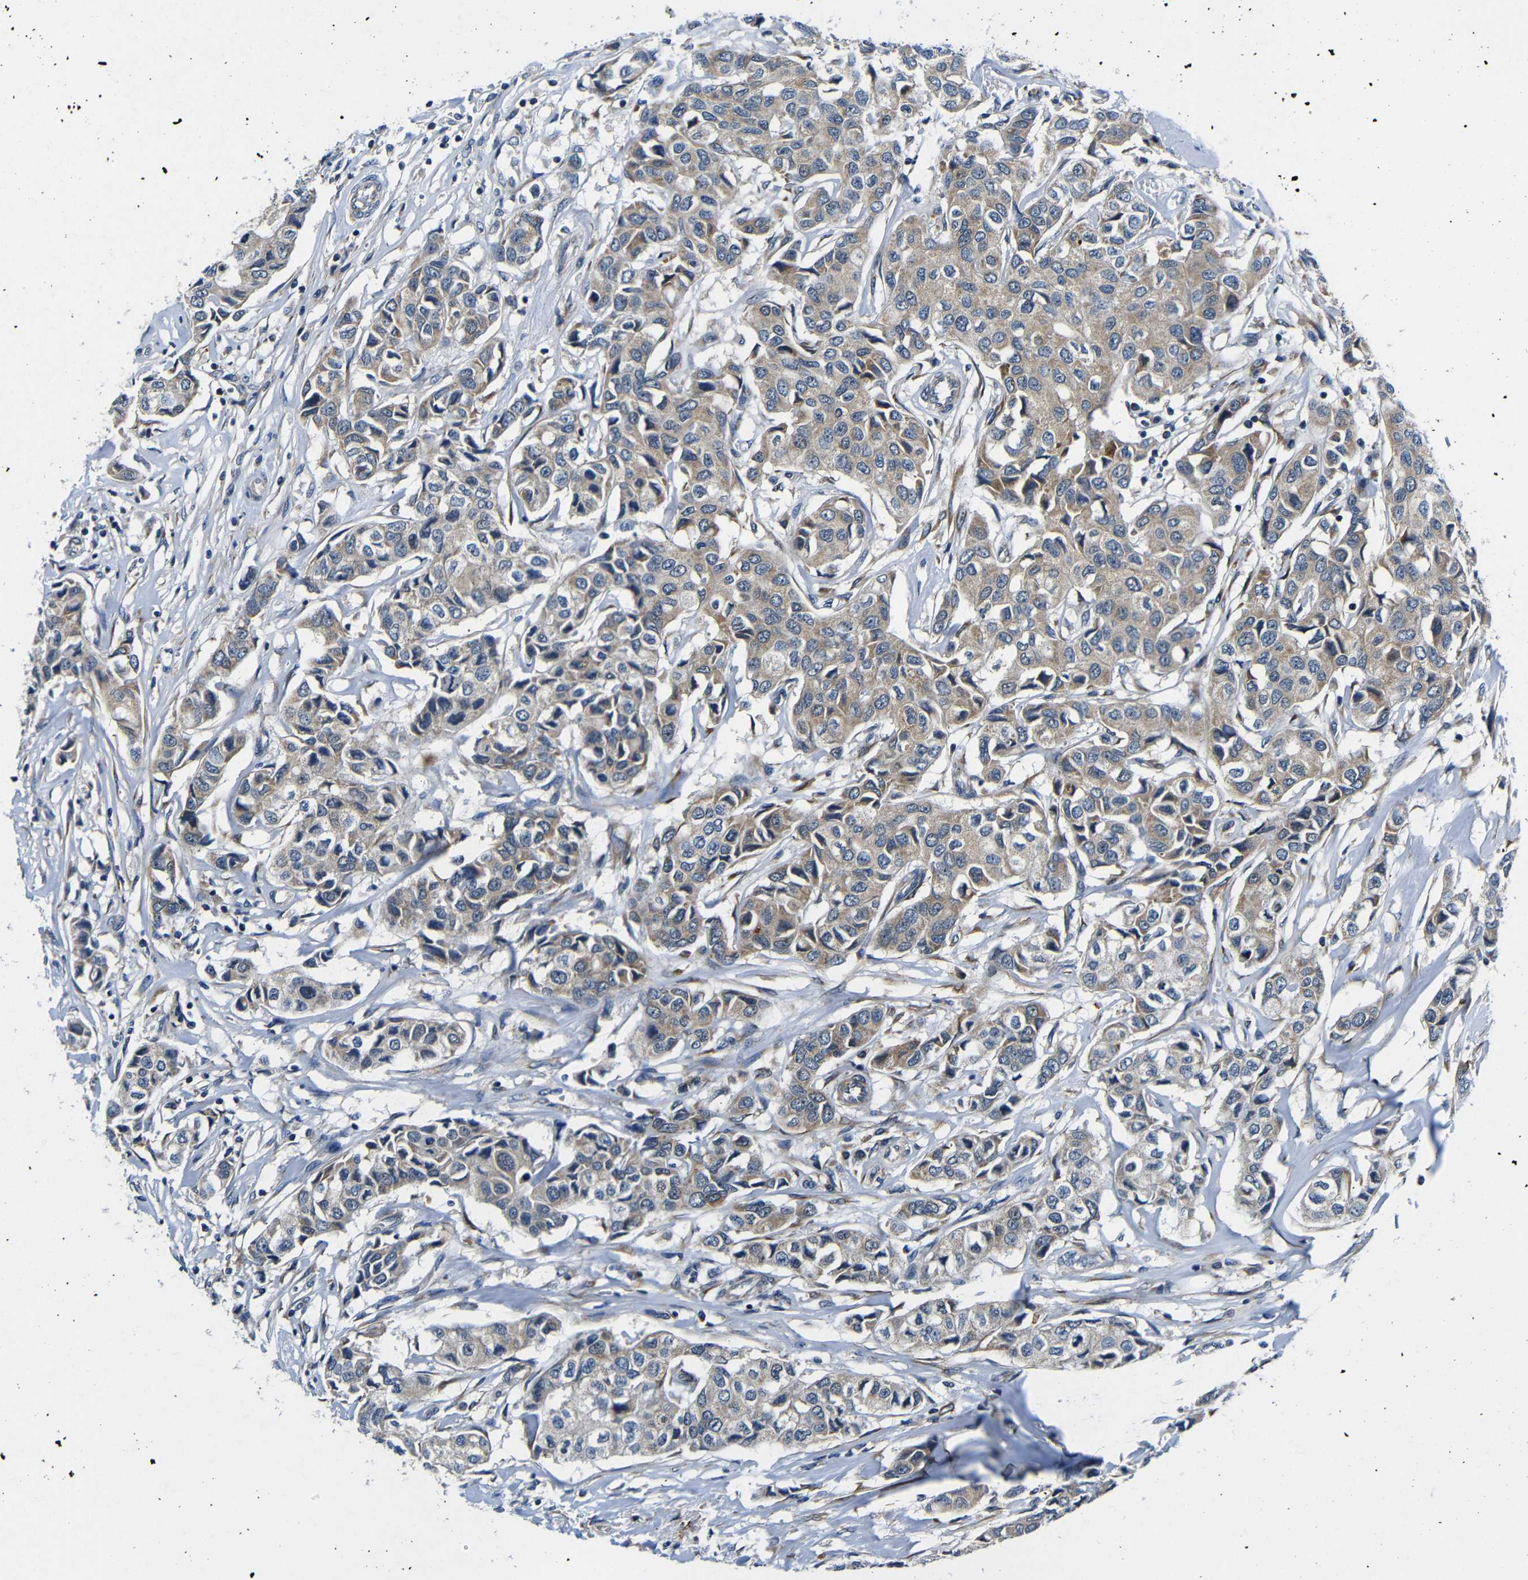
{"staining": {"intensity": "weak", "quantity": ">75%", "location": "cytoplasmic/membranous"}, "tissue": "breast cancer", "cell_type": "Tumor cells", "image_type": "cancer", "snomed": [{"axis": "morphology", "description": "Duct carcinoma"}, {"axis": "topography", "description": "Breast"}], "caption": "Brown immunohistochemical staining in human breast cancer (invasive ductal carcinoma) shows weak cytoplasmic/membranous positivity in about >75% of tumor cells.", "gene": "FKBP14", "patient": {"sex": "female", "age": 80}}